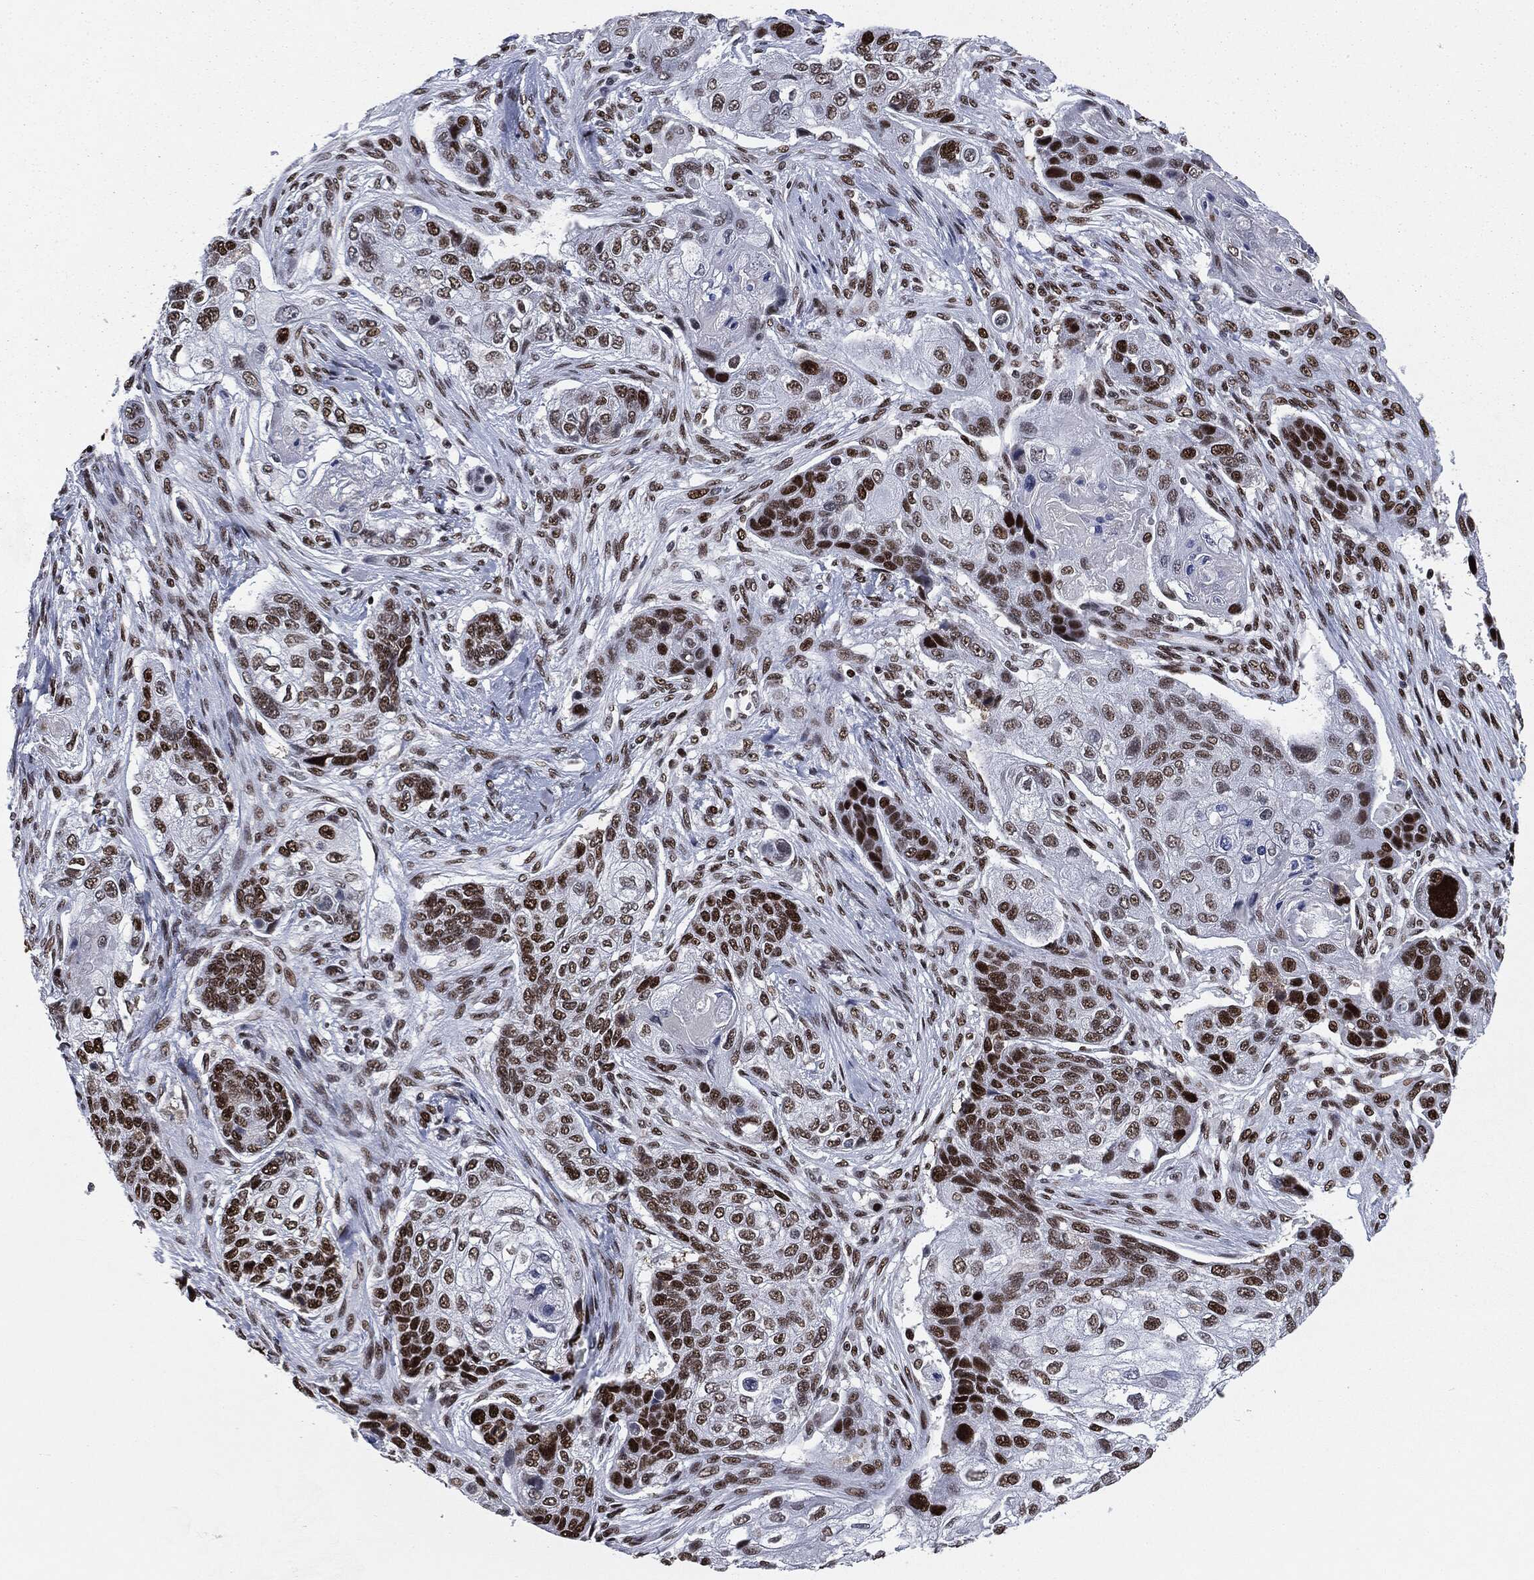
{"staining": {"intensity": "strong", "quantity": ">75%", "location": "nuclear"}, "tissue": "lung cancer", "cell_type": "Tumor cells", "image_type": "cancer", "snomed": [{"axis": "morphology", "description": "Normal tissue, NOS"}, {"axis": "morphology", "description": "Squamous cell carcinoma, NOS"}, {"axis": "topography", "description": "Bronchus"}, {"axis": "topography", "description": "Lung"}], "caption": "An image of human lung cancer (squamous cell carcinoma) stained for a protein demonstrates strong nuclear brown staining in tumor cells.", "gene": "MSH2", "patient": {"sex": "male", "age": 69}}